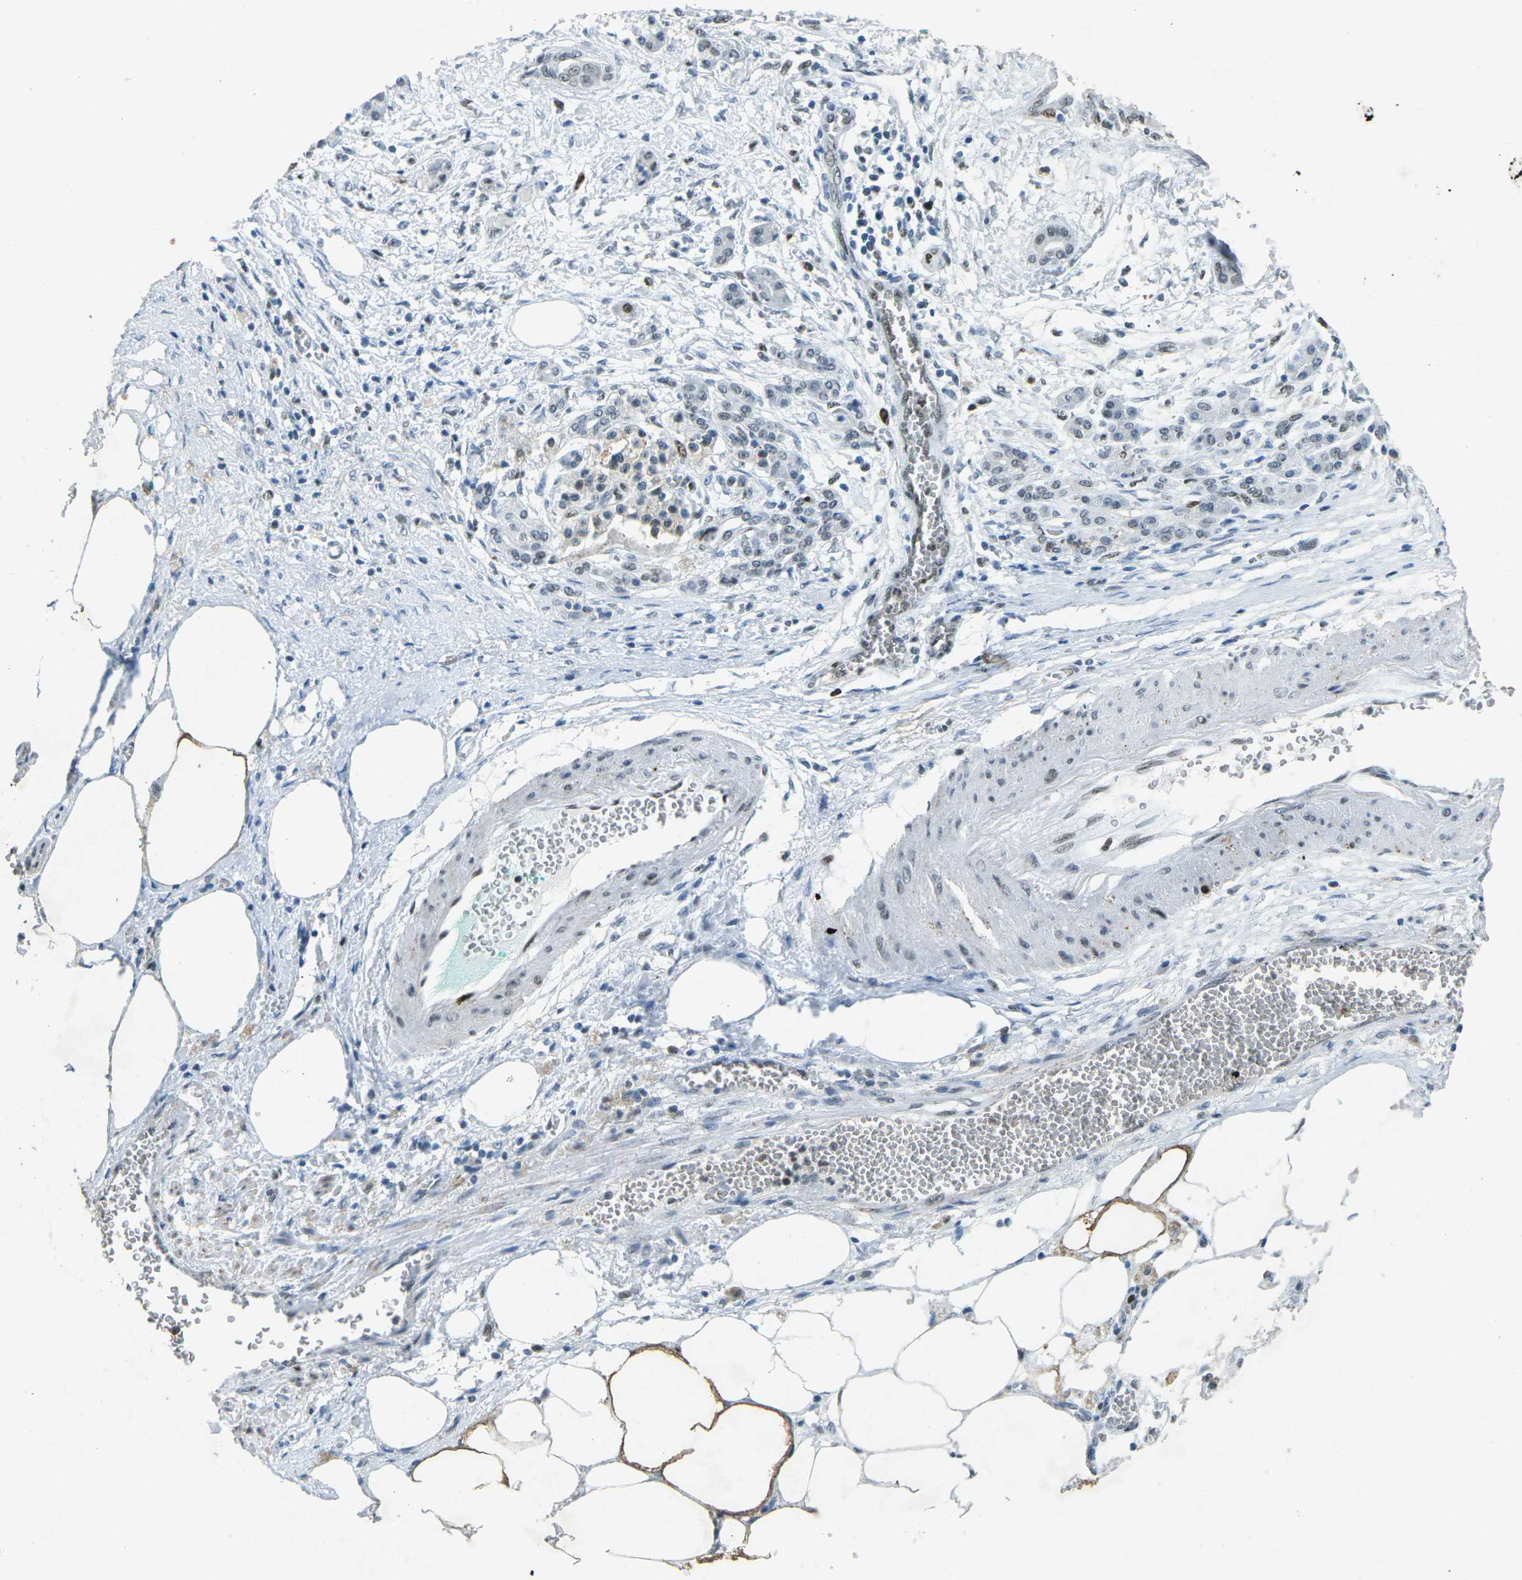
{"staining": {"intensity": "negative", "quantity": "none", "location": "none"}, "tissue": "pancreatic cancer", "cell_type": "Tumor cells", "image_type": "cancer", "snomed": [{"axis": "morphology", "description": "Adenocarcinoma, NOS"}, {"axis": "topography", "description": "Pancreas"}], "caption": "Pancreatic cancer (adenocarcinoma) was stained to show a protein in brown. There is no significant positivity in tumor cells. The staining was performed using DAB to visualize the protein expression in brown, while the nuclei were stained in blue with hematoxylin (Magnification: 20x).", "gene": "RB1", "patient": {"sex": "female", "age": 70}}